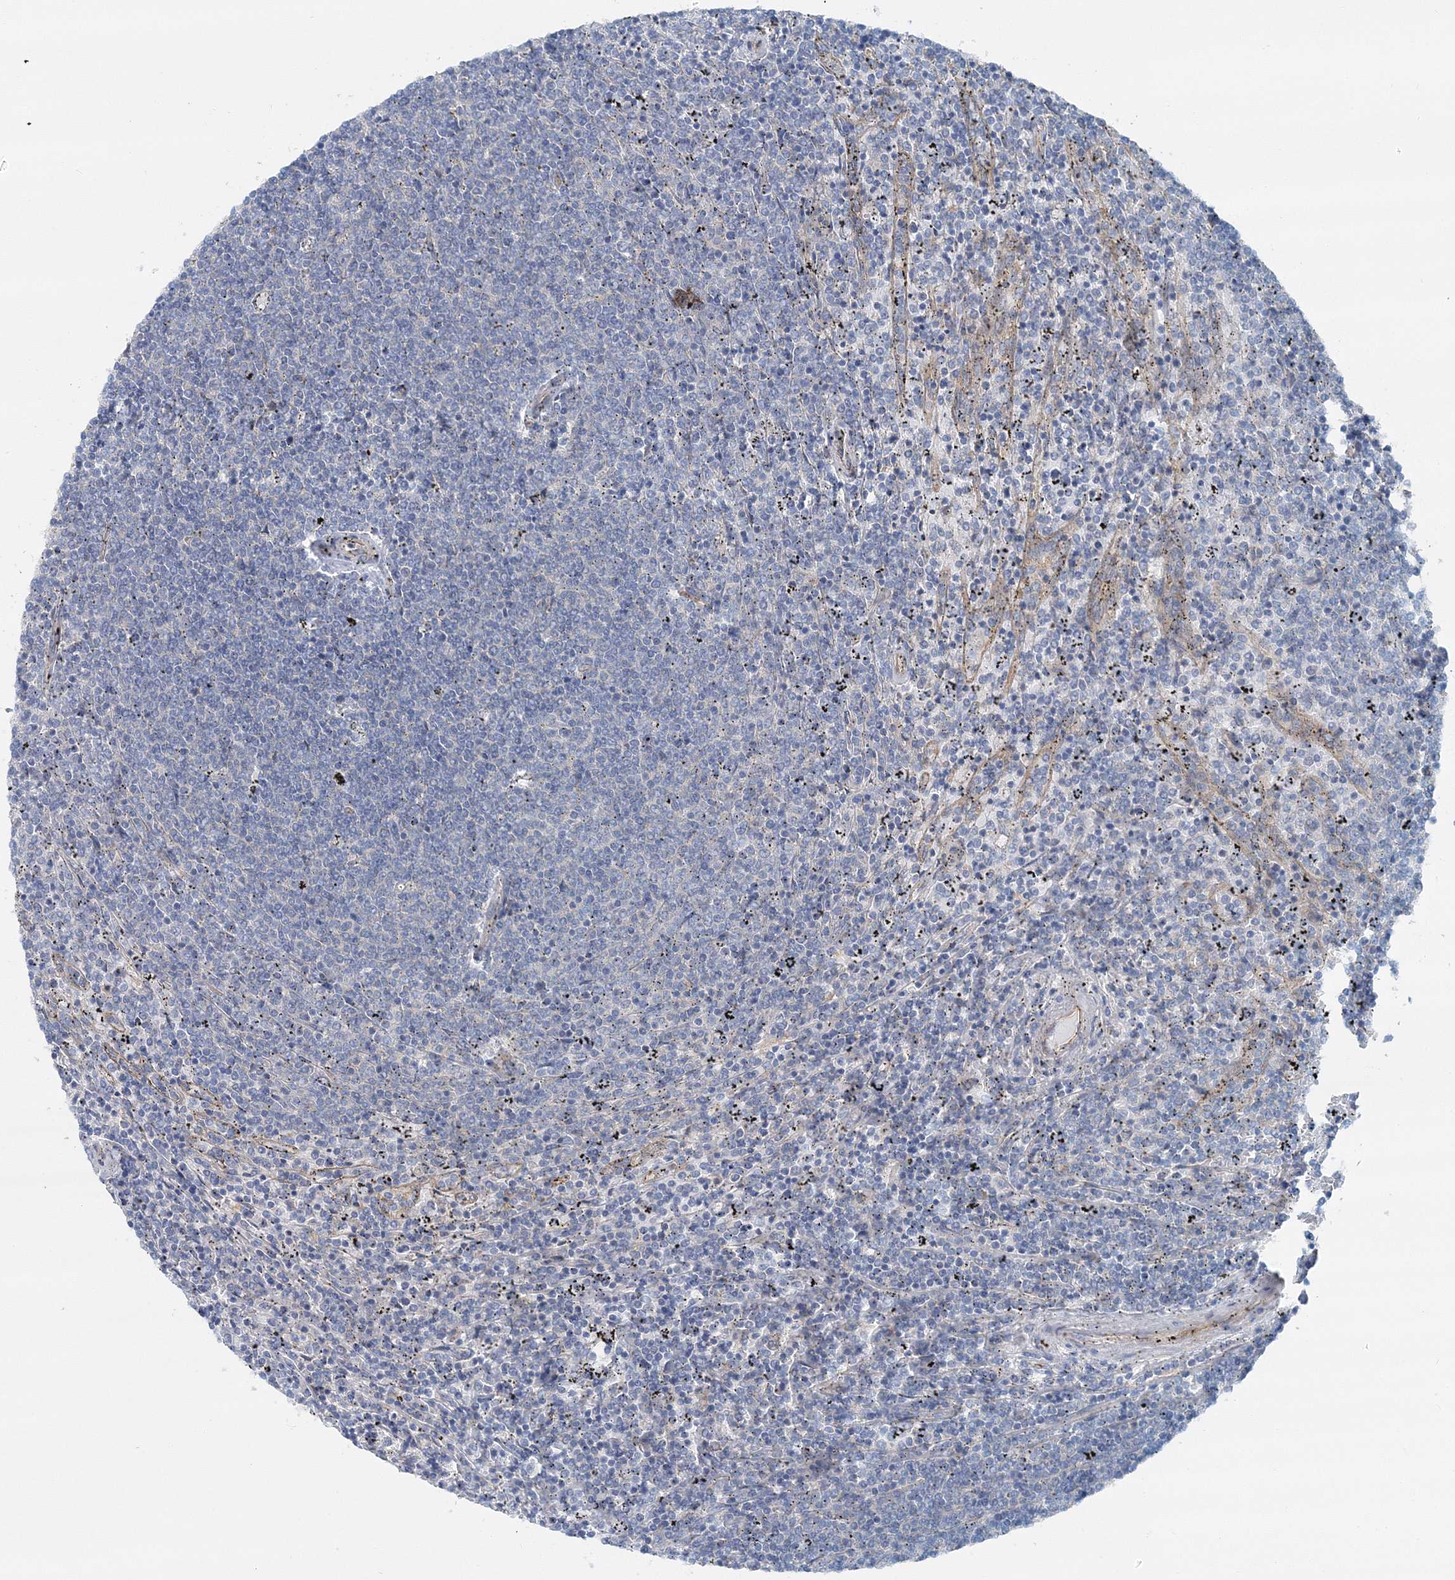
{"staining": {"intensity": "negative", "quantity": "none", "location": "none"}, "tissue": "lymphoma", "cell_type": "Tumor cells", "image_type": "cancer", "snomed": [{"axis": "morphology", "description": "Malignant lymphoma, non-Hodgkin's type, Low grade"}, {"axis": "topography", "description": "Spleen"}], "caption": "Malignant lymphoma, non-Hodgkin's type (low-grade) was stained to show a protein in brown. There is no significant positivity in tumor cells.", "gene": "MPHOSPH9", "patient": {"sex": "female", "age": 50}}